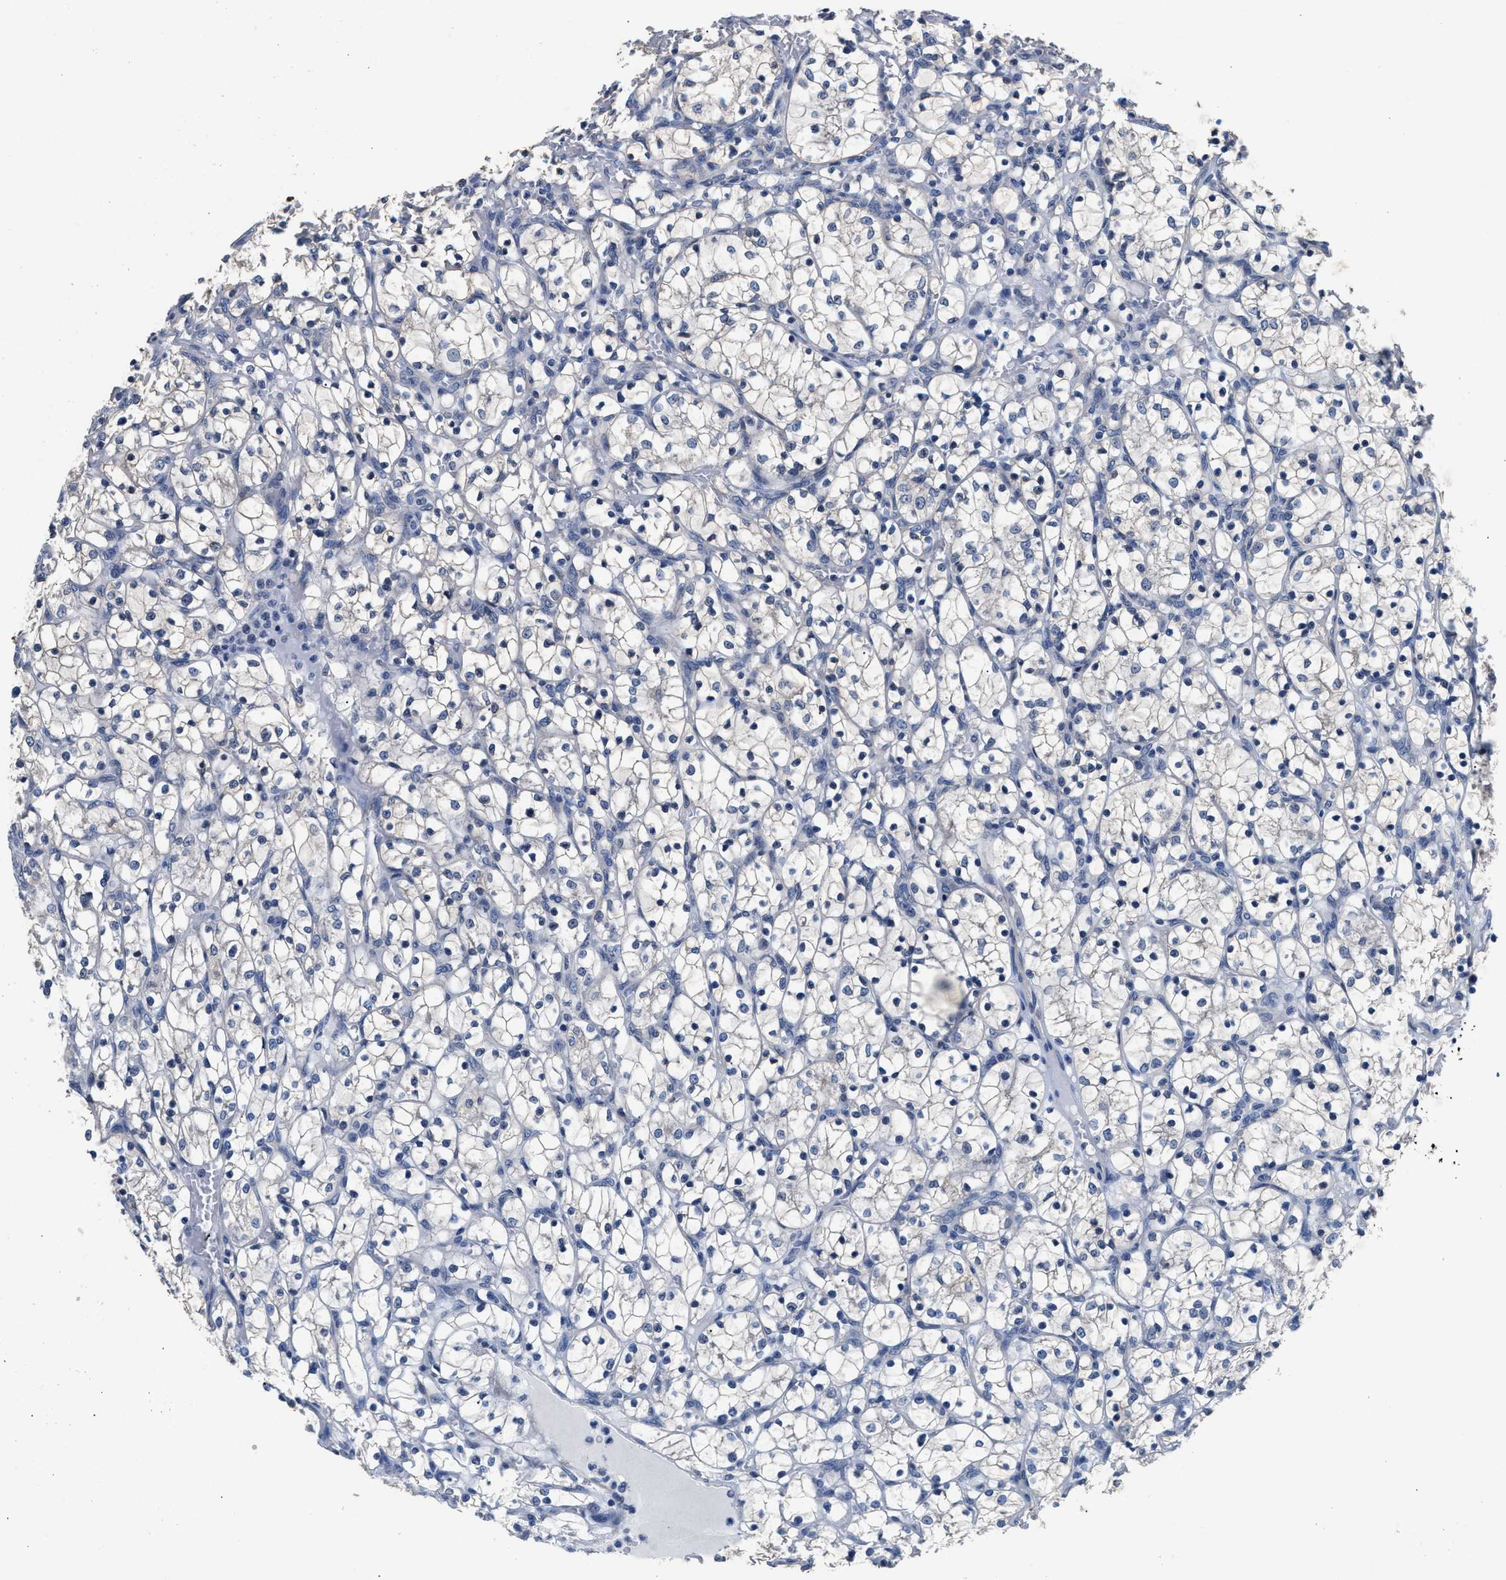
{"staining": {"intensity": "negative", "quantity": "none", "location": "none"}, "tissue": "renal cancer", "cell_type": "Tumor cells", "image_type": "cancer", "snomed": [{"axis": "morphology", "description": "Adenocarcinoma, NOS"}, {"axis": "topography", "description": "Kidney"}], "caption": "DAB immunohistochemical staining of human renal cancer shows no significant staining in tumor cells.", "gene": "MYH3", "patient": {"sex": "female", "age": 69}}